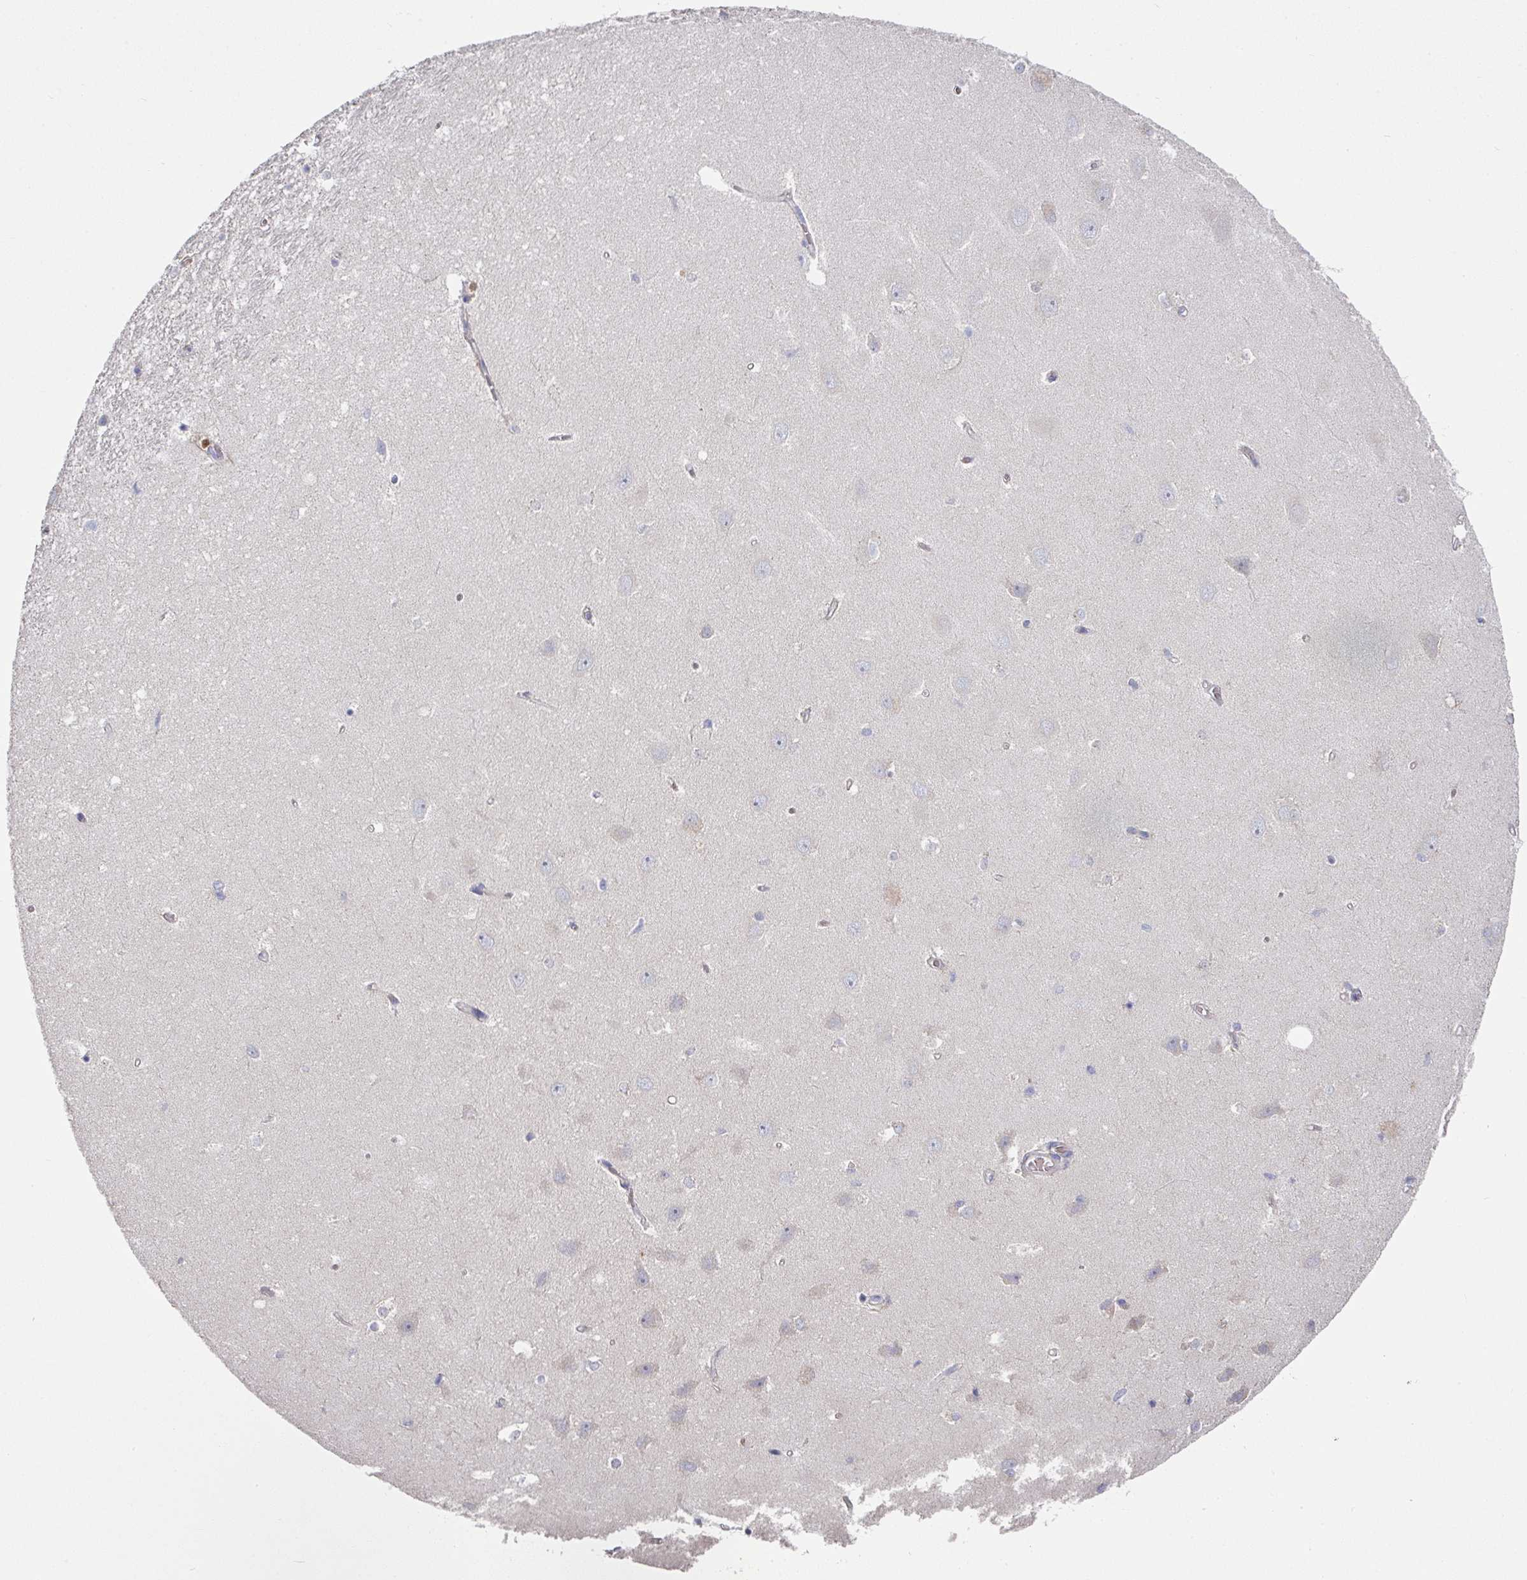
{"staining": {"intensity": "negative", "quantity": "none", "location": "none"}, "tissue": "hippocampus", "cell_type": "Glial cells", "image_type": "normal", "snomed": [{"axis": "morphology", "description": "Normal tissue, NOS"}, {"axis": "topography", "description": "Hippocampus"}], "caption": "IHC of benign human hippocampus exhibits no expression in glial cells. The staining was performed using DAB to visualize the protein expression in brown, while the nuclei were stained in blue with hematoxylin (Magnification: 20x).", "gene": "PYROXD2", "patient": {"sex": "female", "age": 64}}